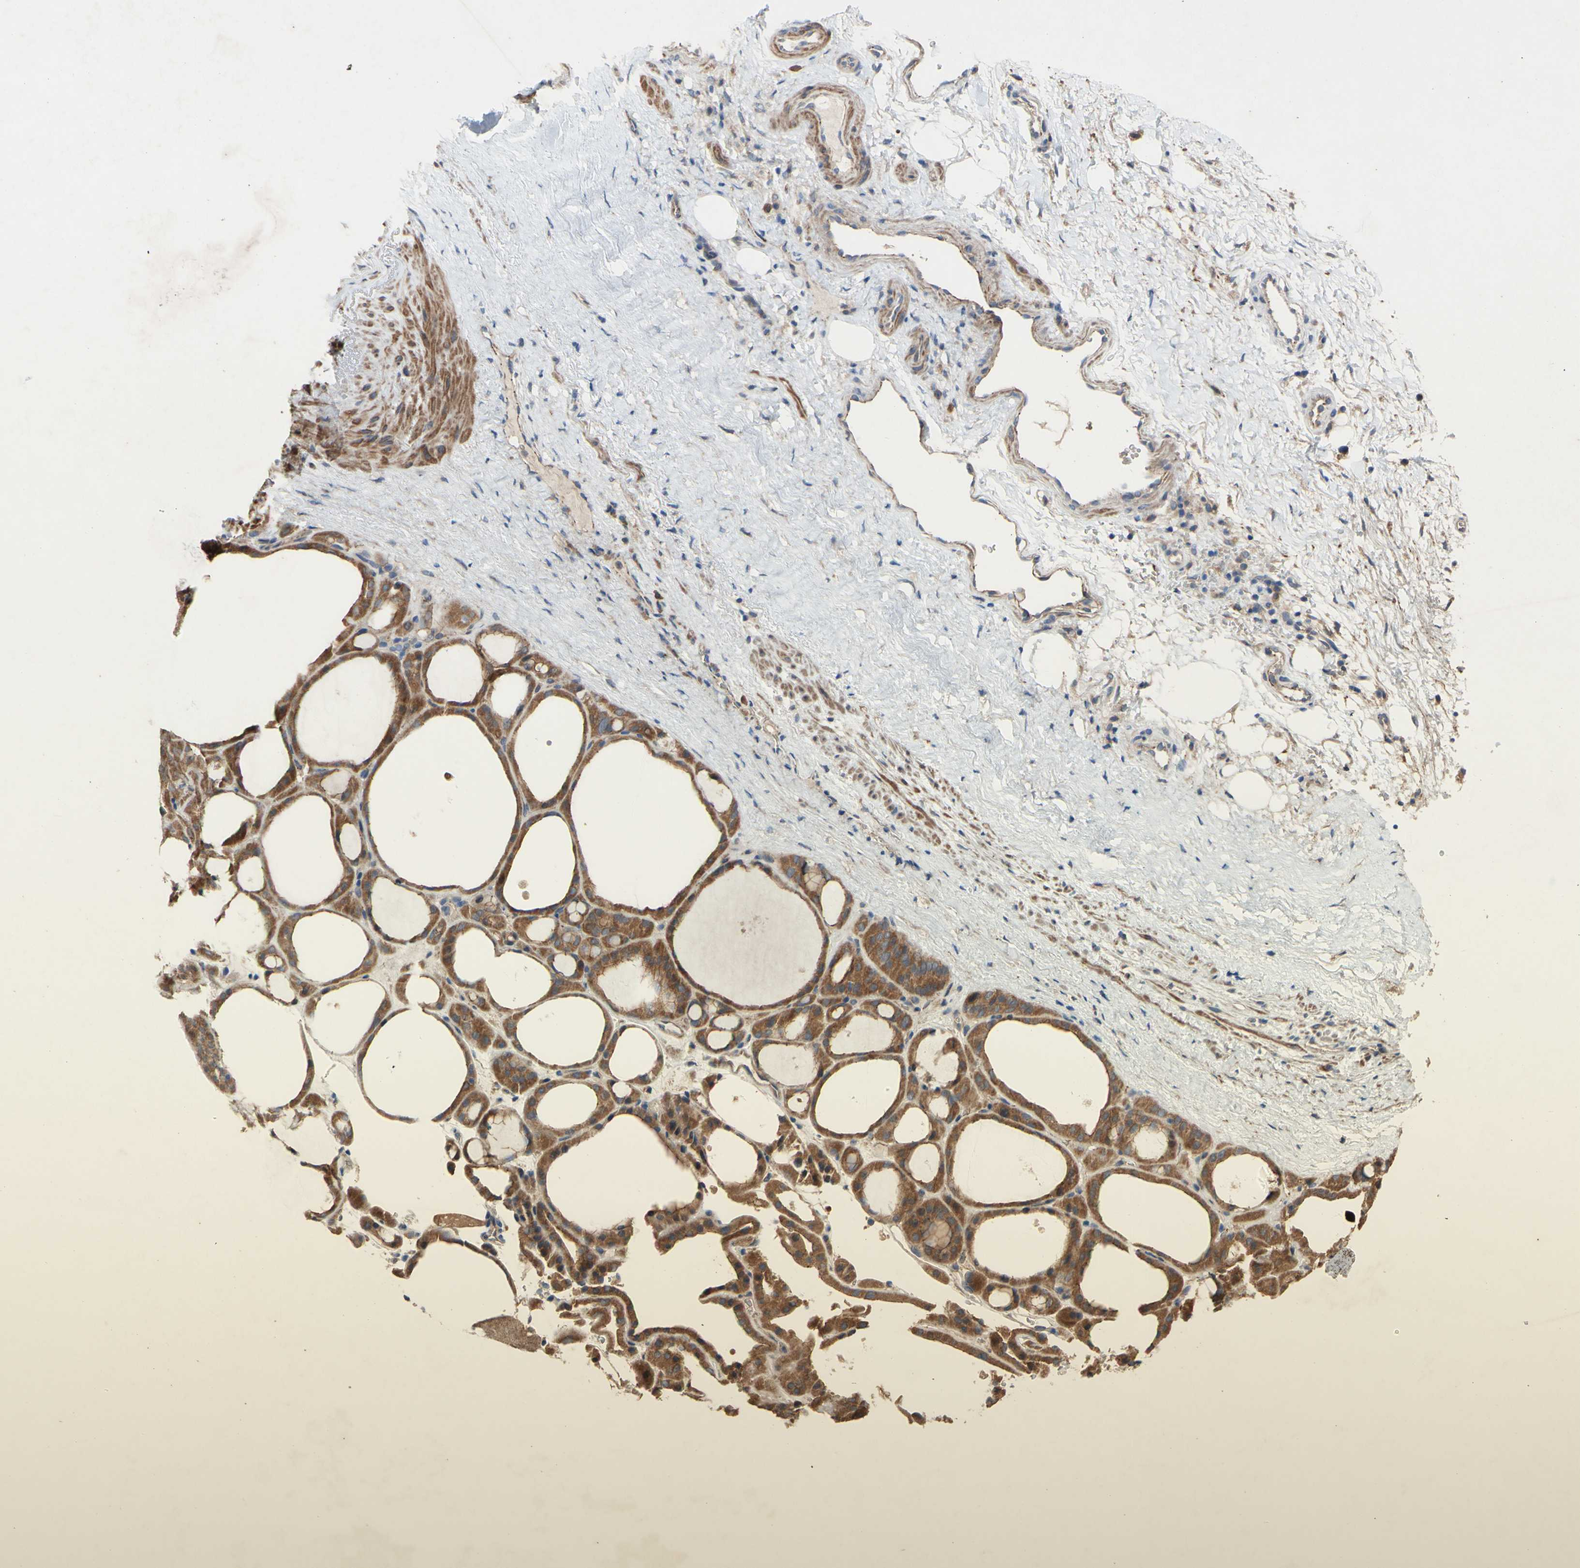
{"staining": {"intensity": "moderate", "quantity": ">75%", "location": "cytoplasmic/membranous"}, "tissue": "thyroid gland", "cell_type": "Glandular cells", "image_type": "normal", "snomed": [{"axis": "morphology", "description": "Normal tissue, NOS"}, {"axis": "morphology", "description": "Carcinoma, NOS"}, {"axis": "topography", "description": "Thyroid gland"}], "caption": "This is a histology image of immunohistochemistry staining of unremarkable thyroid gland, which shows moderate staining in the cytoplasmic/membranous of glandular cells.", "gene": "PDGFB", "patient": {"sex": "female", "age": 86}}